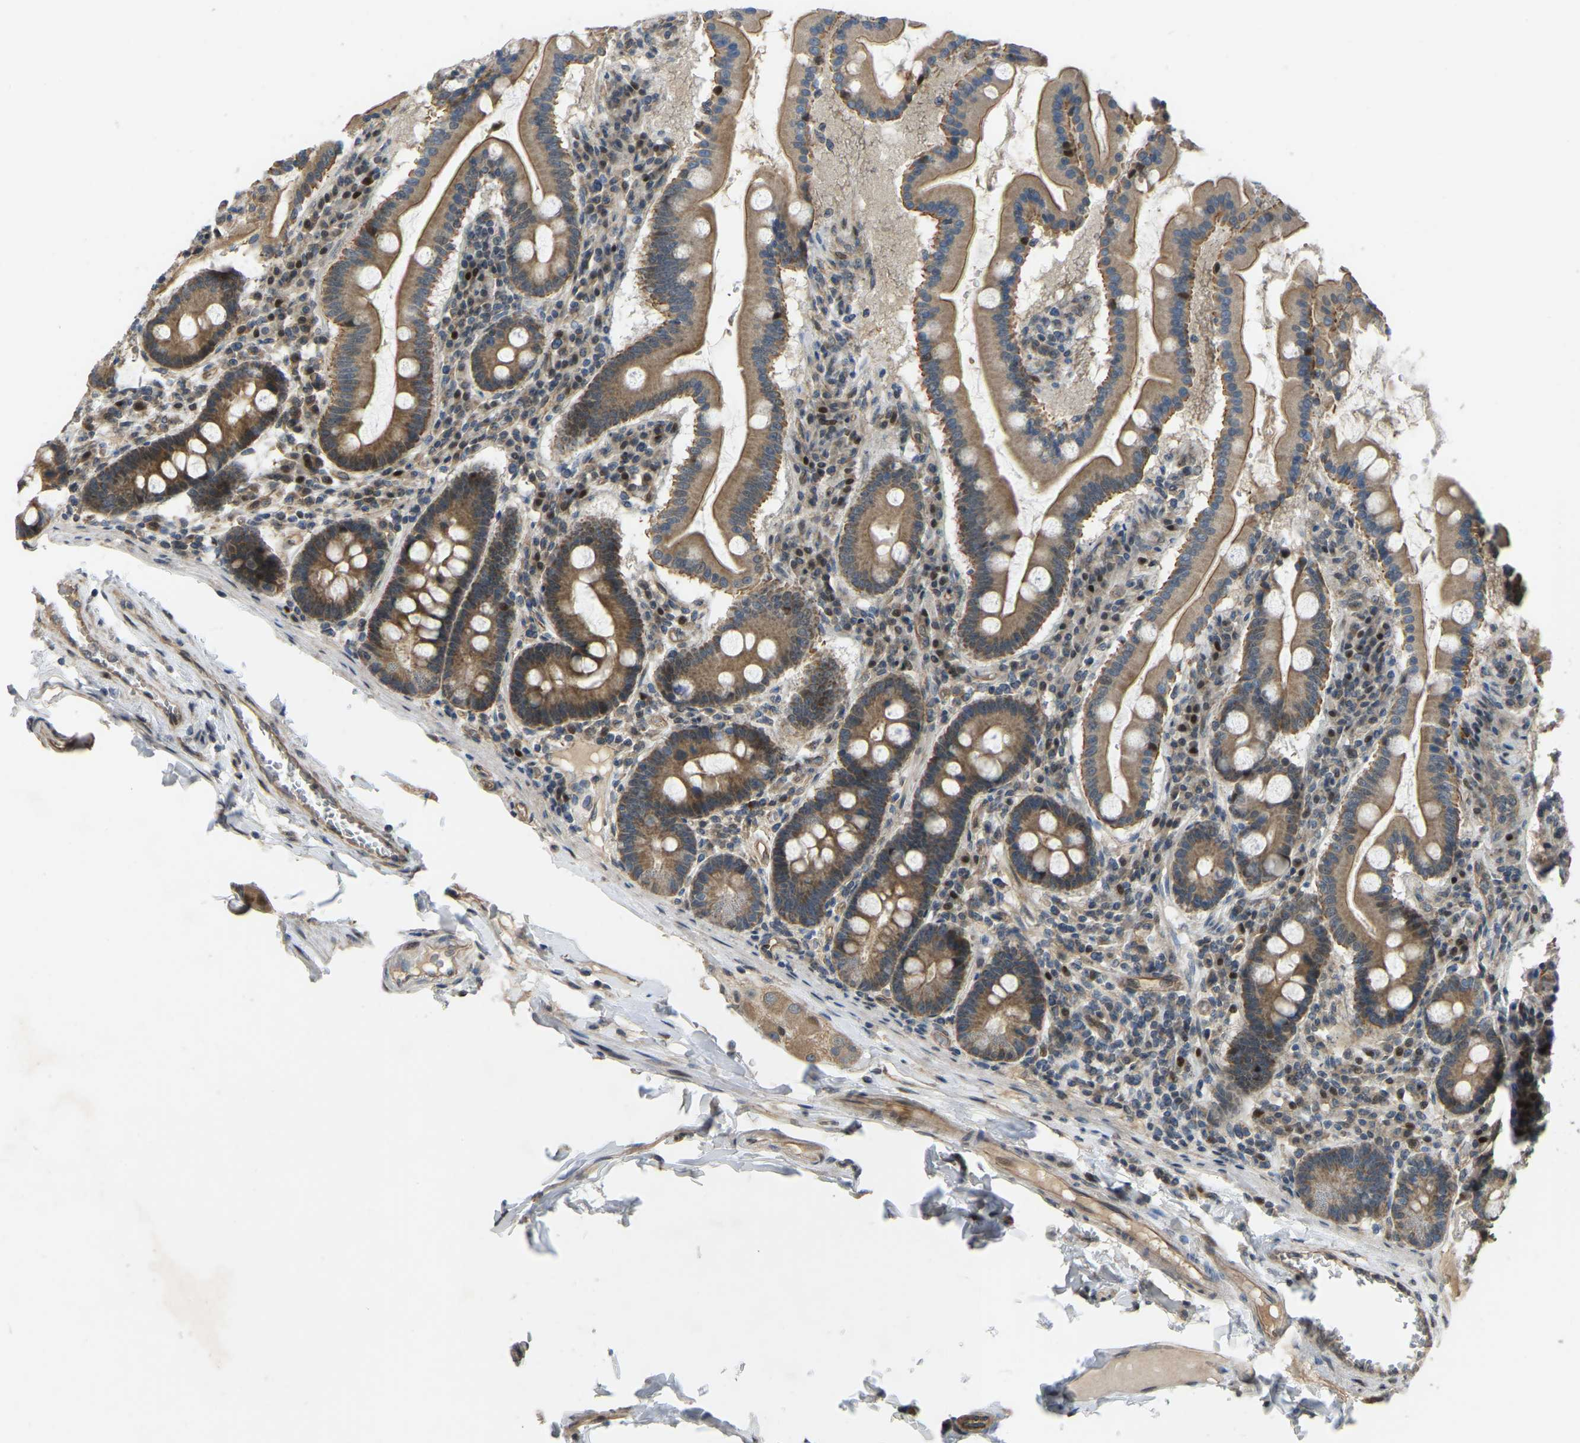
{"staining": {"intensity": "moderate", "quantity": ">75%", "location": "cytoplasmic/membranous"}, "tissue": "duodenum", "cell_type": "Glandular cells", "image_type": "normal", "snomed": [{"axis": "morphology", "description": "Normal tissue, NOS"}, {"axis": "topography", "description": "Duodenum"}], "caption": "An immunohistochemistry (IHC) image of normal tissue is shown. Protein staining in brown shows moderate cytoplasmic/membranous positivity in duodenum within glandular cells.", "gene": "C21orf91", "patient": {"sex": "male", "age": 50}}